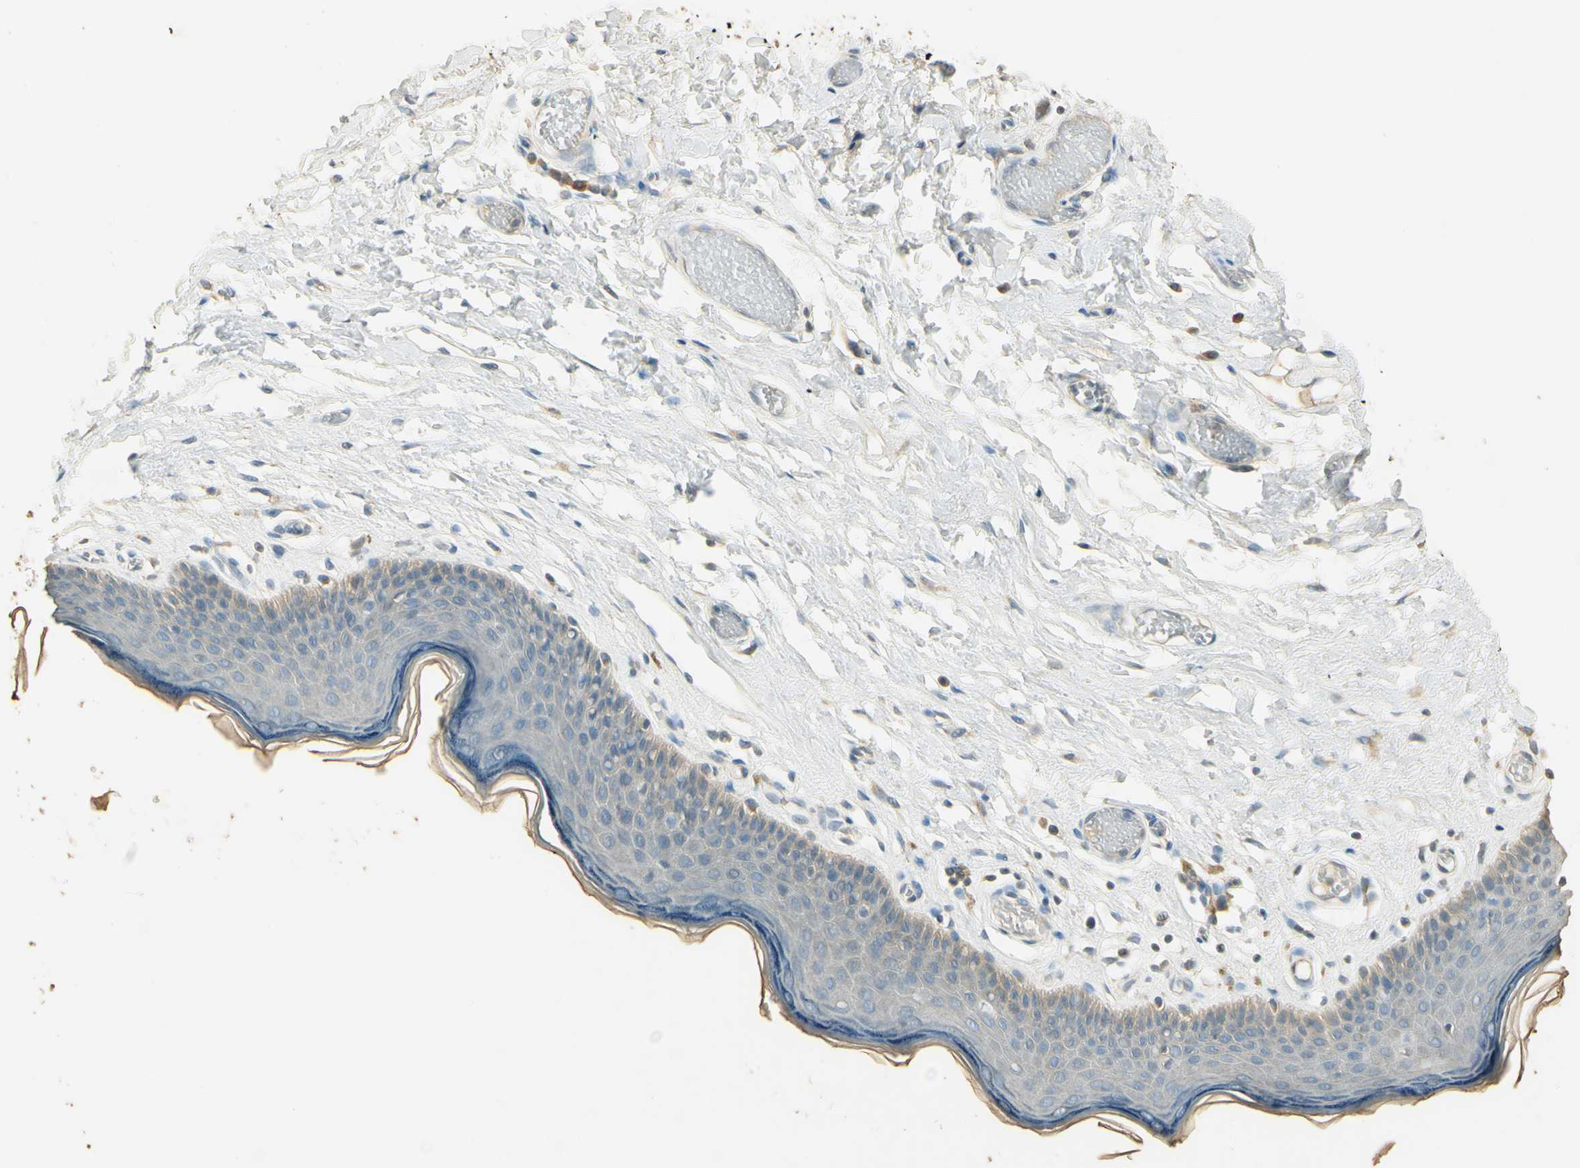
{"staining": {"intensity": "negative", "quantity": "none", "location": "none"}, "tissue": "skin", "cell_type": "Epidermal cells", "image_type": "normal", "snomed": [{"axis": "morphology", "description": "Normal tissue, NOS"}, {"axis": "morphology", "description": "Inflammation, NOS"}, {"axis": "topography", "description": "Vulva"}], "caption": "Epidermal cells show no significant protein staining in benign skin.", "gene": "UXS1", "patient": {"sex": "female", "age": 84}}